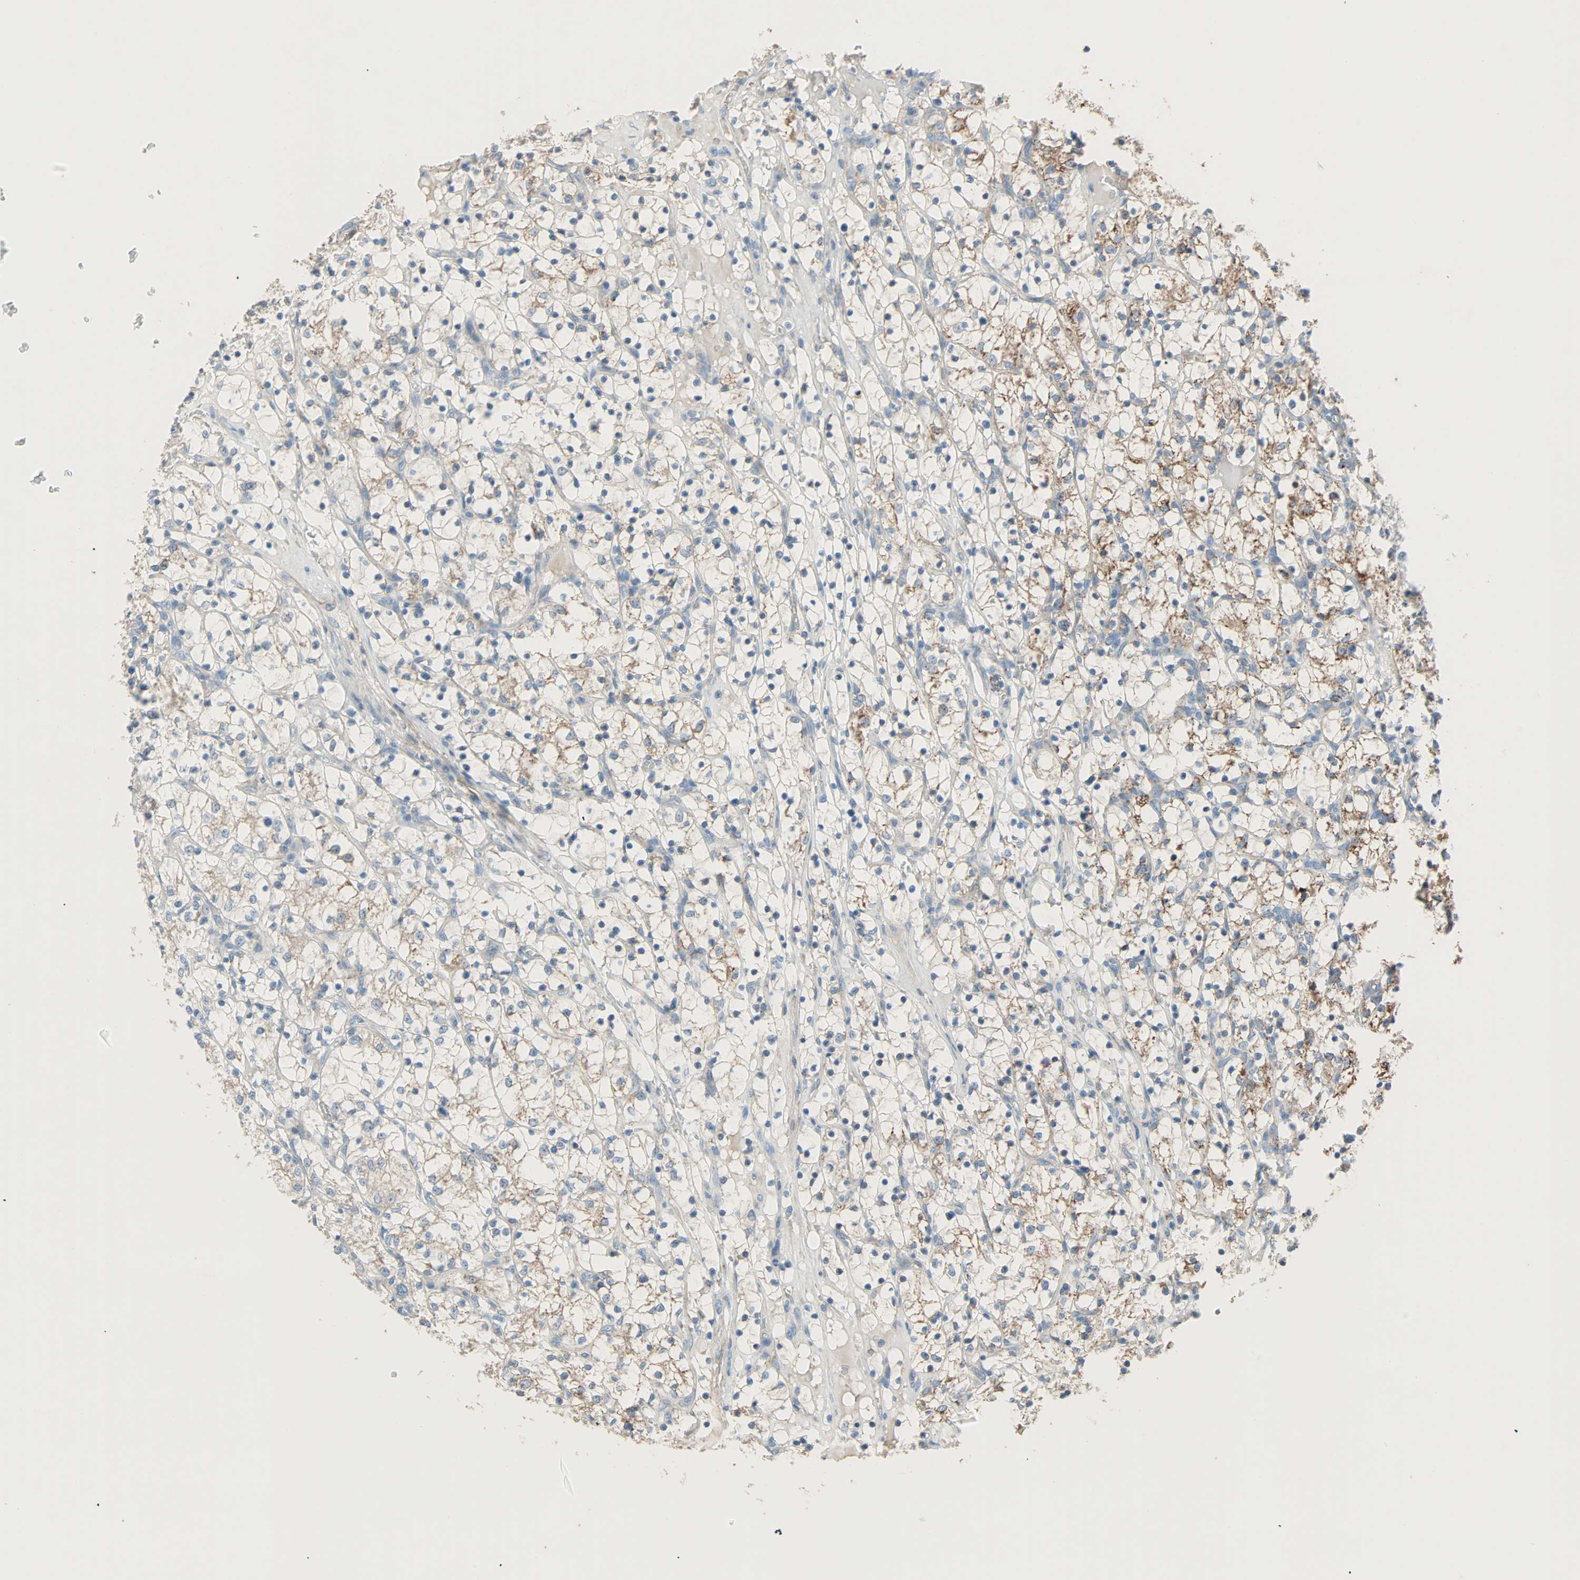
{"staining": {"intensity": "moderate", "quantity": "<25%", "location": "cytoplasmic/membranous"}, "tissue": "renal cancer", "cell_type": "Tumor cells", "image_type": "cancer", "snomed": [{"axis": "morphology", "description": "Adenocarcinoma, NOS"}, {"axis": "topography", "description": "Kidney"}], "caption": "An image of adenocarcinoma (renal) stained for a protein reveals moderate cytoplasmic/membranous brown staining in tumor cells. Immunohistochemistry (ihc) stains the protein in brown and the nuclei are stained blue.", "gene": "ACVRL1", "patient": {"sex": "female", "age": 69}}